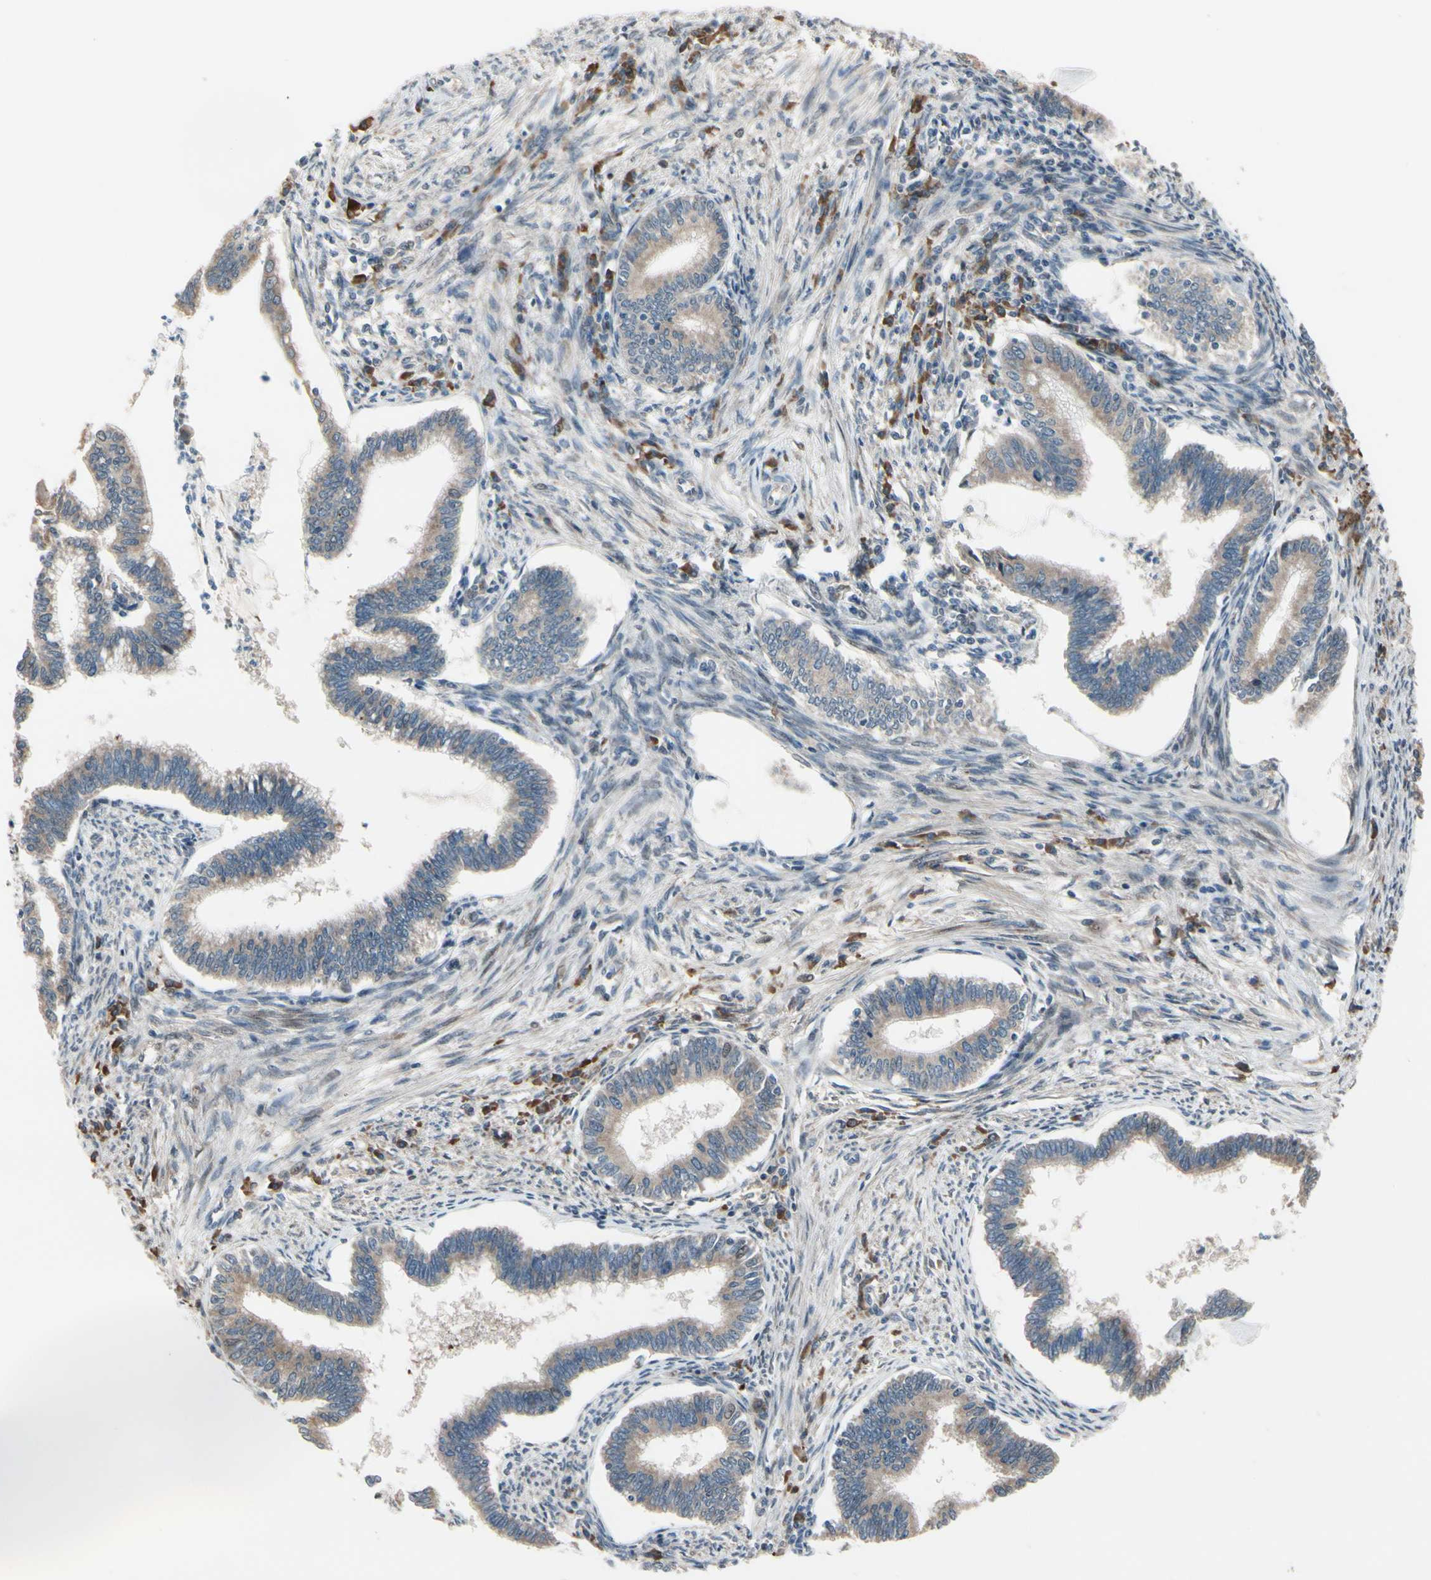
{"staining": {"intensity": "weak", "quantity": ">75%", "location": "cytoplasmic/membranous"}, "tissue": "cervical cancer", "cell_type": "Tumor cells", "image_type": "cancer", "snomed": [{"axis": "morphology", "description": "Adenocarcinoma, NOS"}, {"axis": "topography", "description": "Cervix"}], "caption": "Adenocarcinoma (cervical) stained with DAB IHC shows low levels of weak cytoplasmic/membranous expression in approximately >75% of tumor cells. (DAB = brown stain, brightfield microscopy at high magnification).", "gene": "SNX29", "patient": {"sex": "female", "age": 36}}